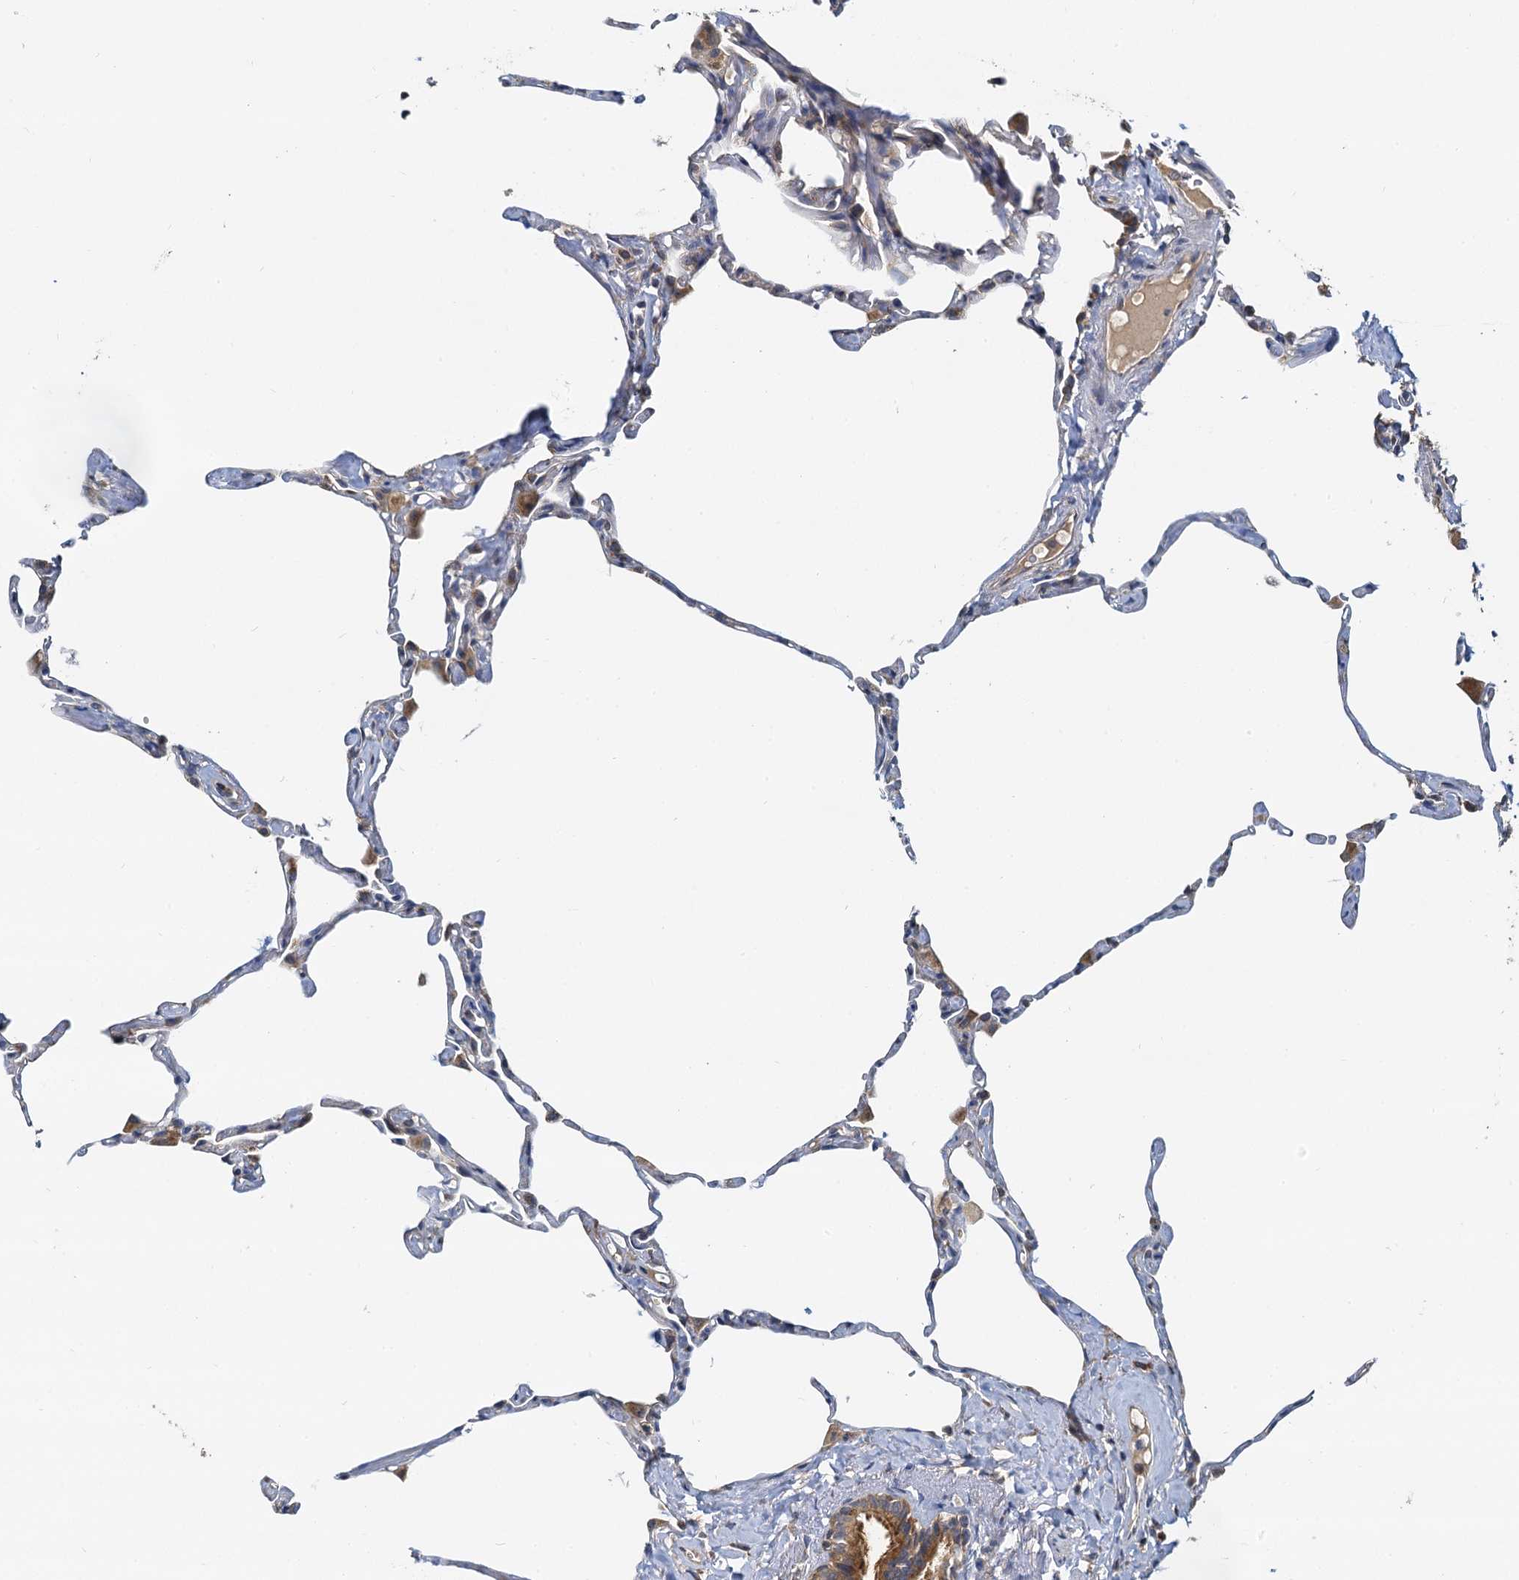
{"staining": {"intensity": "weak", "quantity": "<25%", "location": "cytoplasmic/membranous"}, "tissue": "lung", "cell_type": "Alveolar cells", "image_type": "normal", "snomed": [{"axis": "morphology", "description": "Normal tissue, NOS"}, {"axis": "topography", "description": "Lung"}], "caption": "There is no significant positivity in alveolar cells of lung. The staining was performed using DAB (3,3'-diaminobenzidine) to visualize the protein expression in brown, while the nuclei were stained in blue with hematoxylin (Magnification: 20x).", "gene": "NKAPD1", "patient": {"sex": "male", "age": 65}}